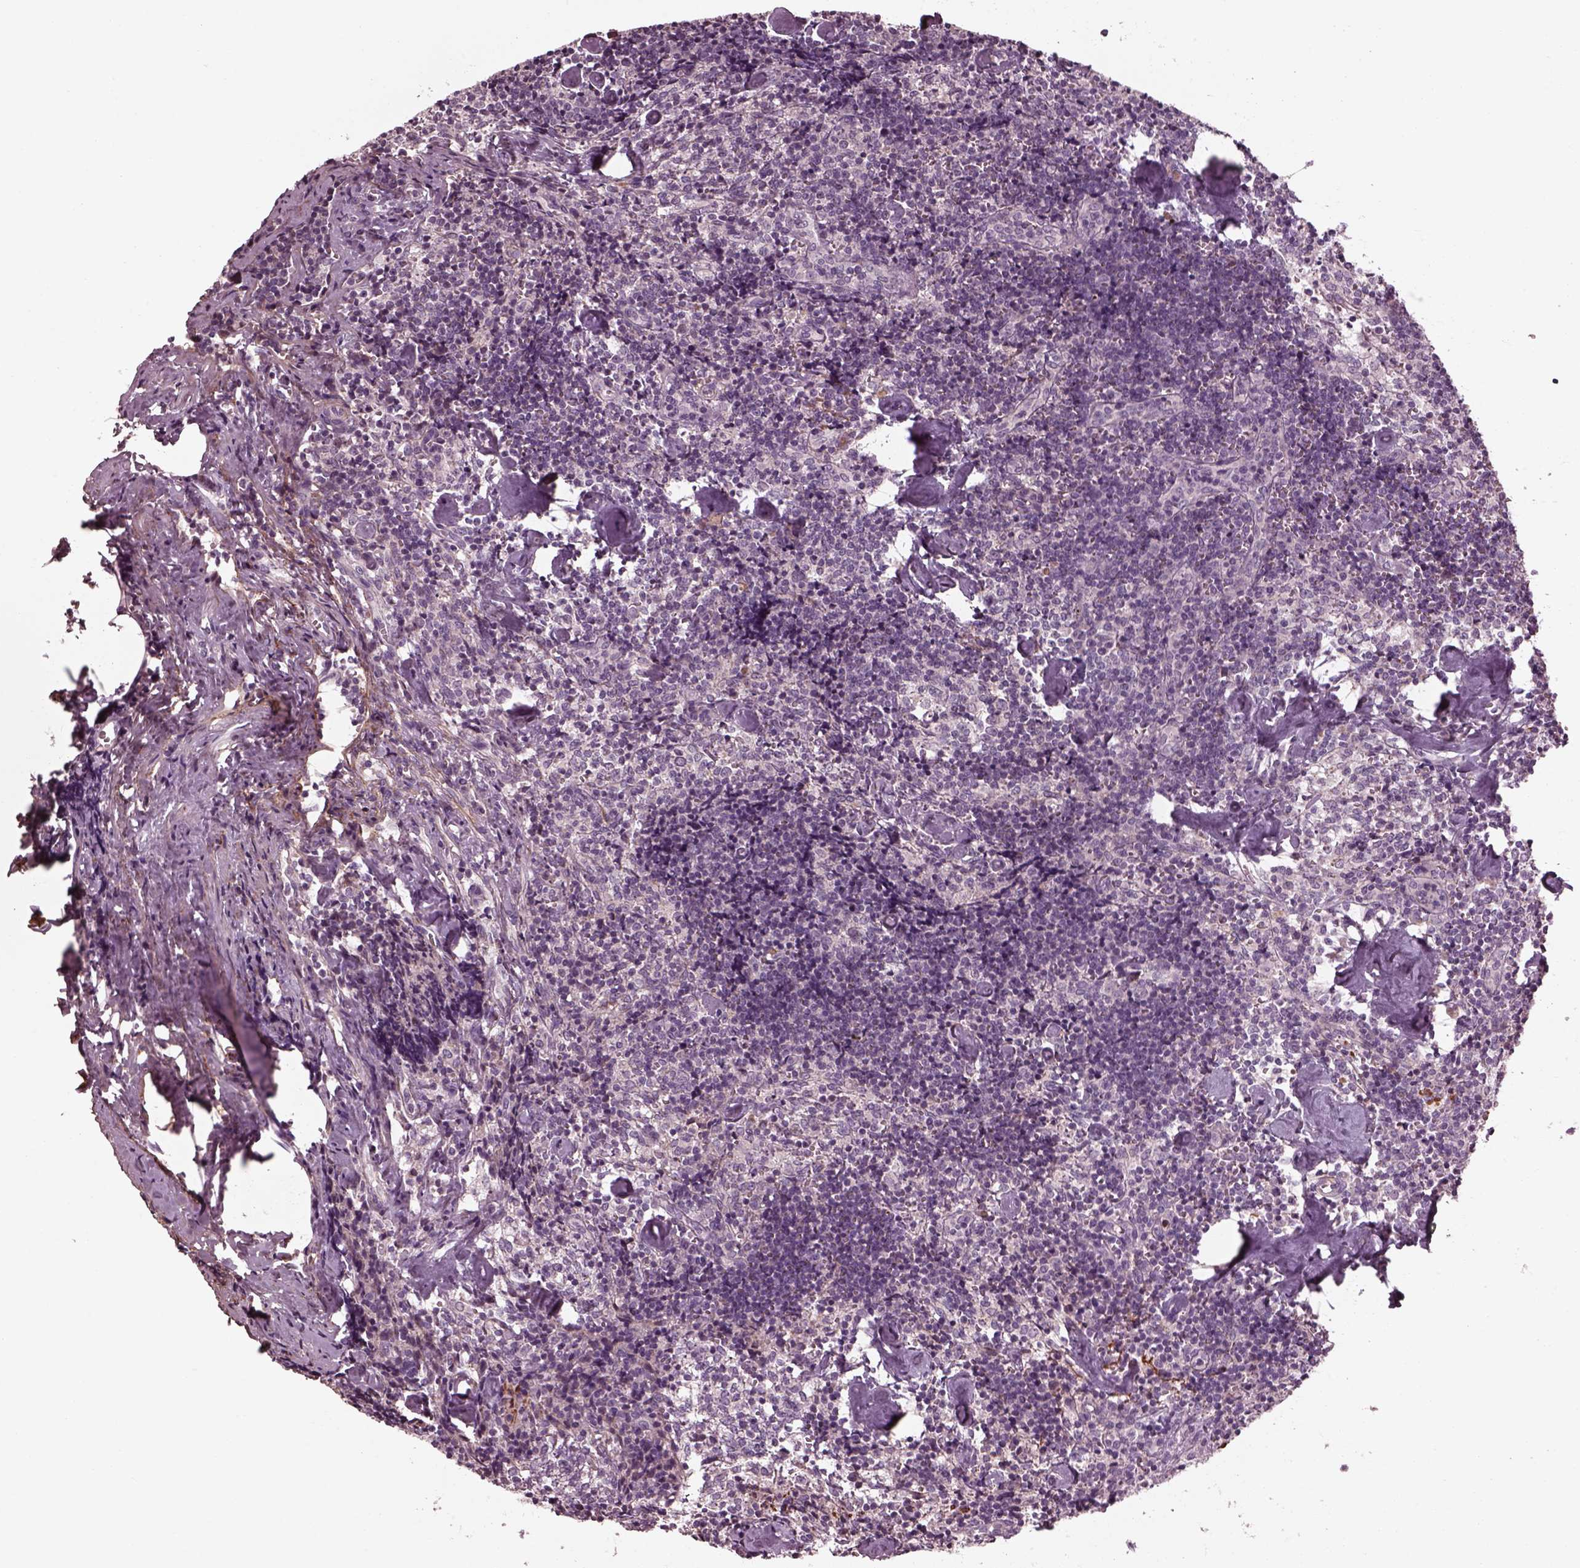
{"staining": {"intensity": "negative", "quantity": "none", "location": "none"}, "tissue": "lymph node", "cell_type": "Germinal center cells", "image_type": "normal", "snomed": [{"axis": "morphology", "description": "Normal tissue, NOS"}, {"axis": "topography", "description": "Lymph node"}], "caption": "Immunohistochemistry (IHC) of benign lymph node exhibits no staining in germinal center cells.", "gene": "EFEMP1", "patient": {"sex": "female", "age": 50}}